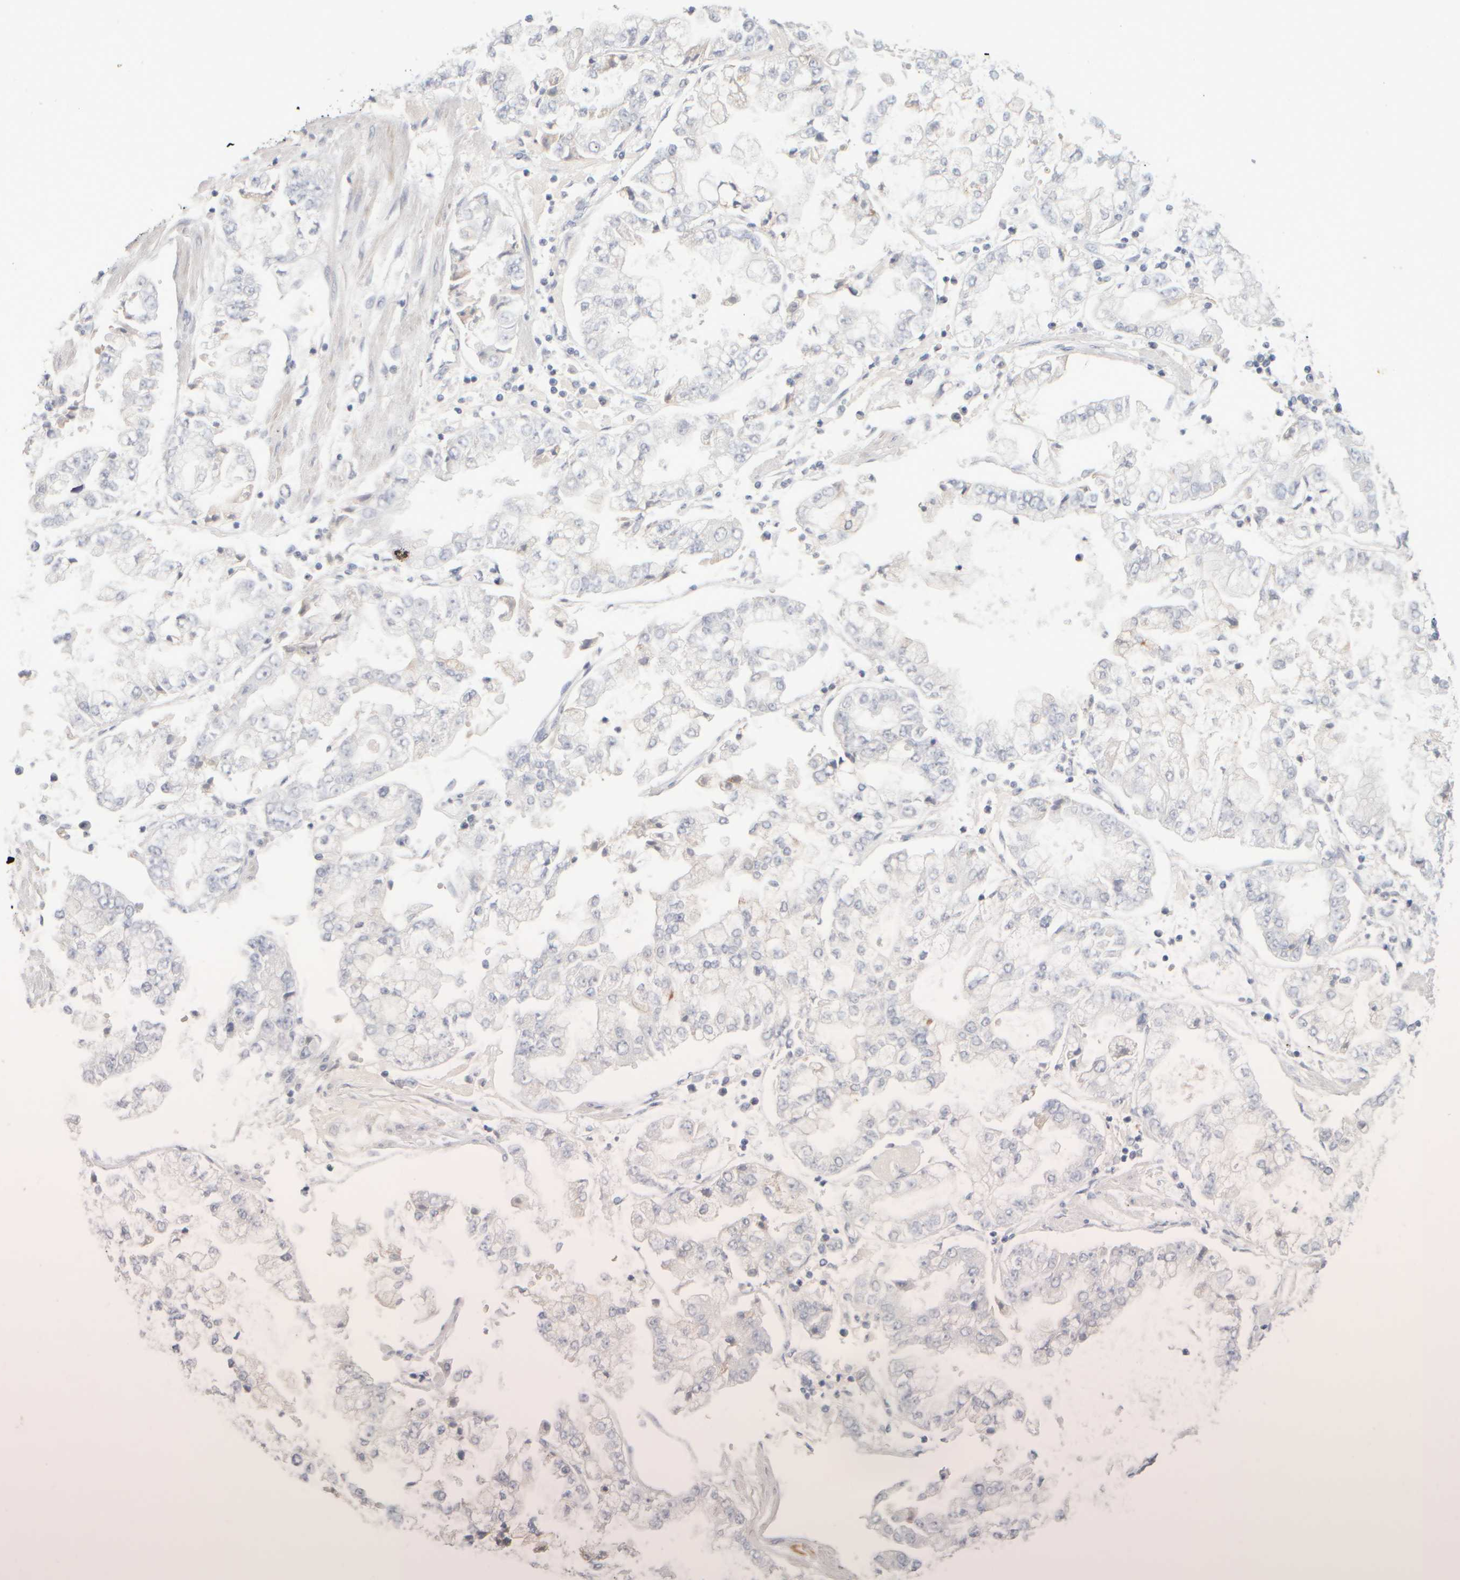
{"staining": {"intensity": "negative", "quantity": "none", "location": "none"}, "tissue": "stomach cancer", "cell_type": "Tumor cells", "image_type": "cancer", "snomed": [{"axis": "morphology", "description": "Adenocarcinoma, NOS"}, {"axis": "topography", "description": "Stomach"}], "caption": "An image of stomach cancer stained for a protein displays no brown staining in tumor cells. Brightfield microscopy of immunohistochemistry stained with DAB (brown) and hematoxylin (blue), captured at high magnification.", "gene": "ZNF112", "patient": {"sex": "male", "age": 76}}